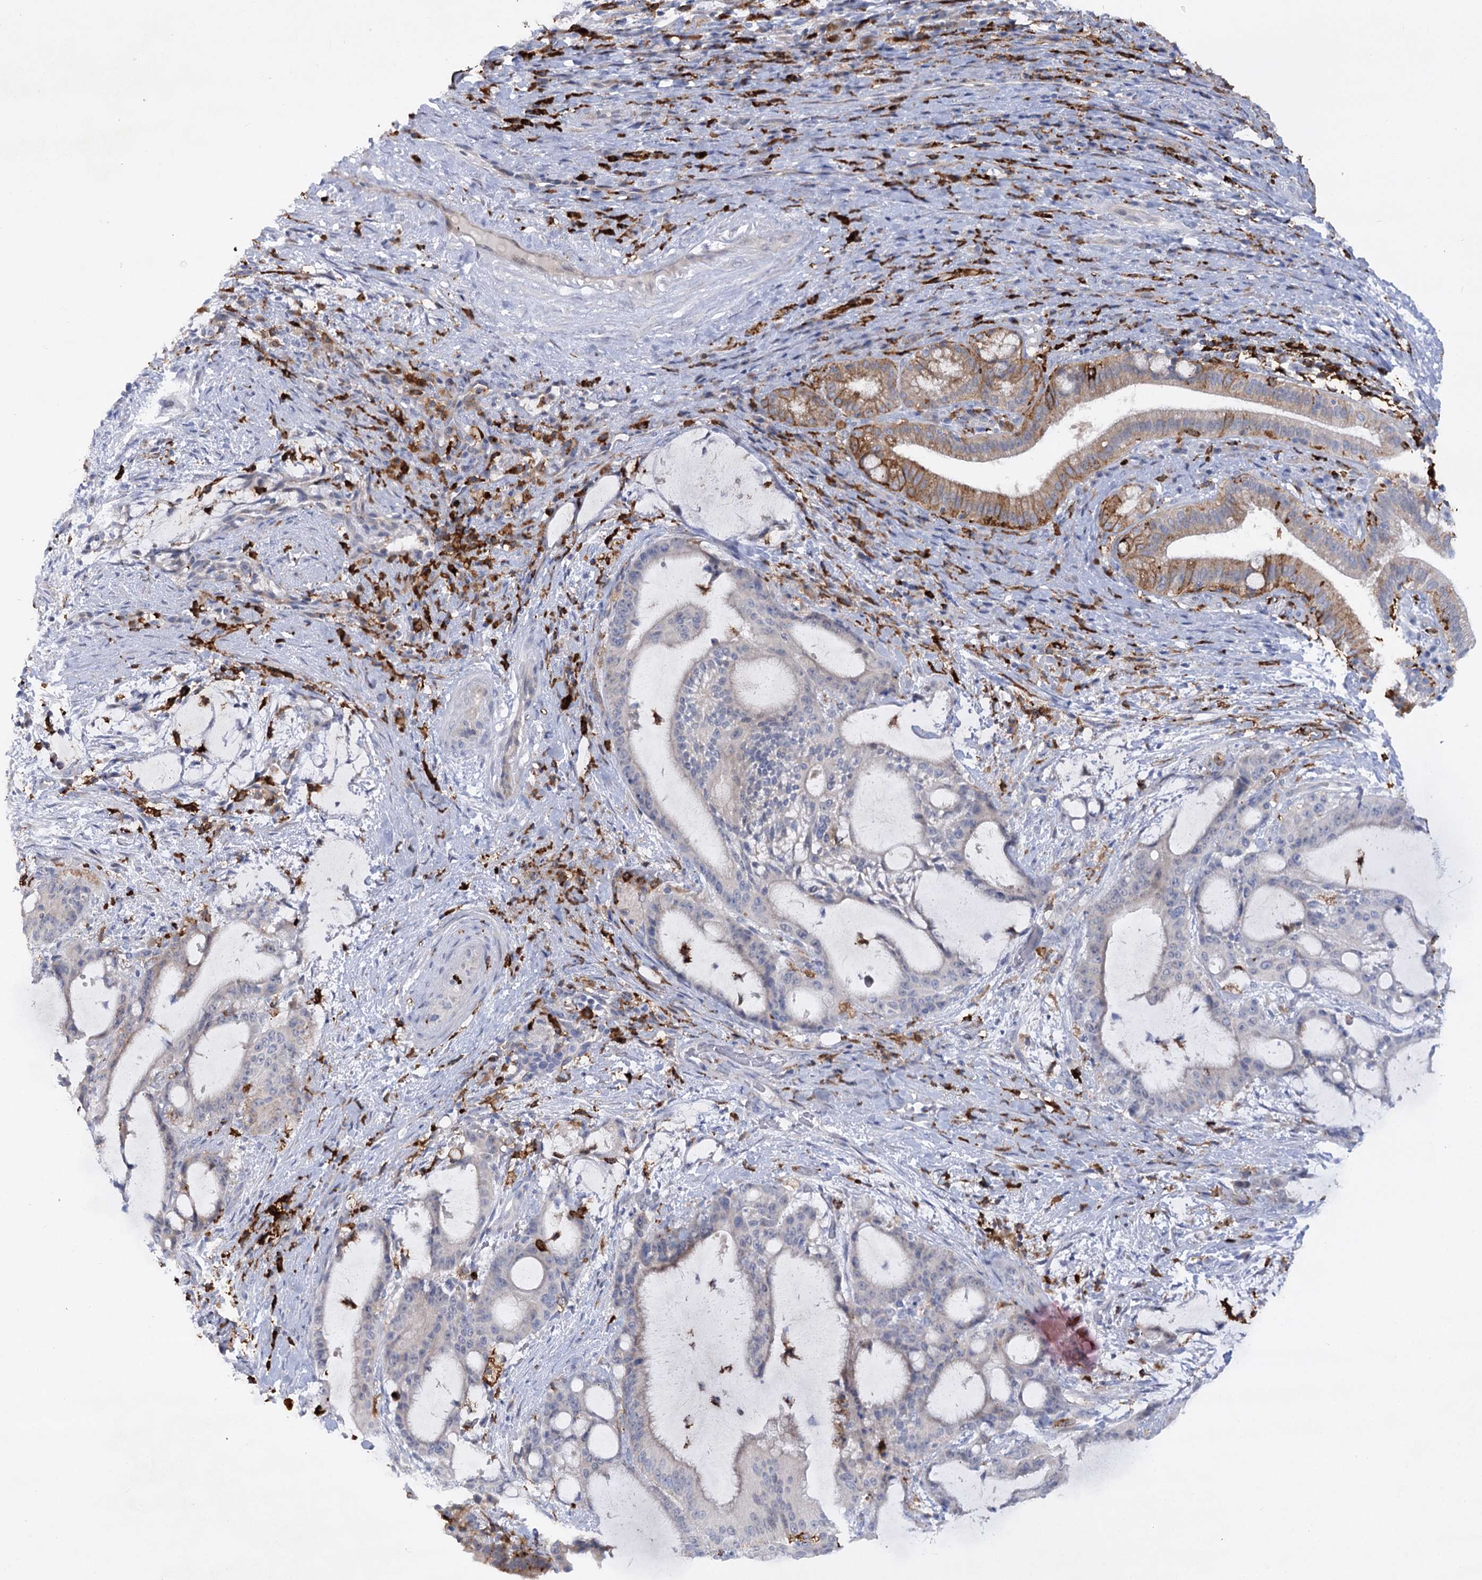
{"staining": {"intensity": "moderate", "quantity": "<25%", "location": "cytoplasmic/membranous"}, "tissue": "liver cancer", "cell_type": "Tumor cells", "image_type": "cancer", "snomed": [{"axis": "morphology", "description": "Normal tissue, NOS"}, {"axis": "morphology", "description": "Cholangiocarcinoma"}, {"axis": "topography", "description": "Liver"}, {"axis": "topography", "description": "Peripheral nerve tissue"}], "caption": "Immunohistochemistry of cholangiocarcinoma (liver) demonstrates low levels of moderate cytoplasmic/membranous expression in approximately <25% of tumor cells. (Stains: DAB (3,3'-diaminobenzidine) in brown, nuclei in blue, Microscopy: brightfield microscopy at high magnification).", "gene": "PIWIL4", "patient": {"sex": "female", "age": 73}}